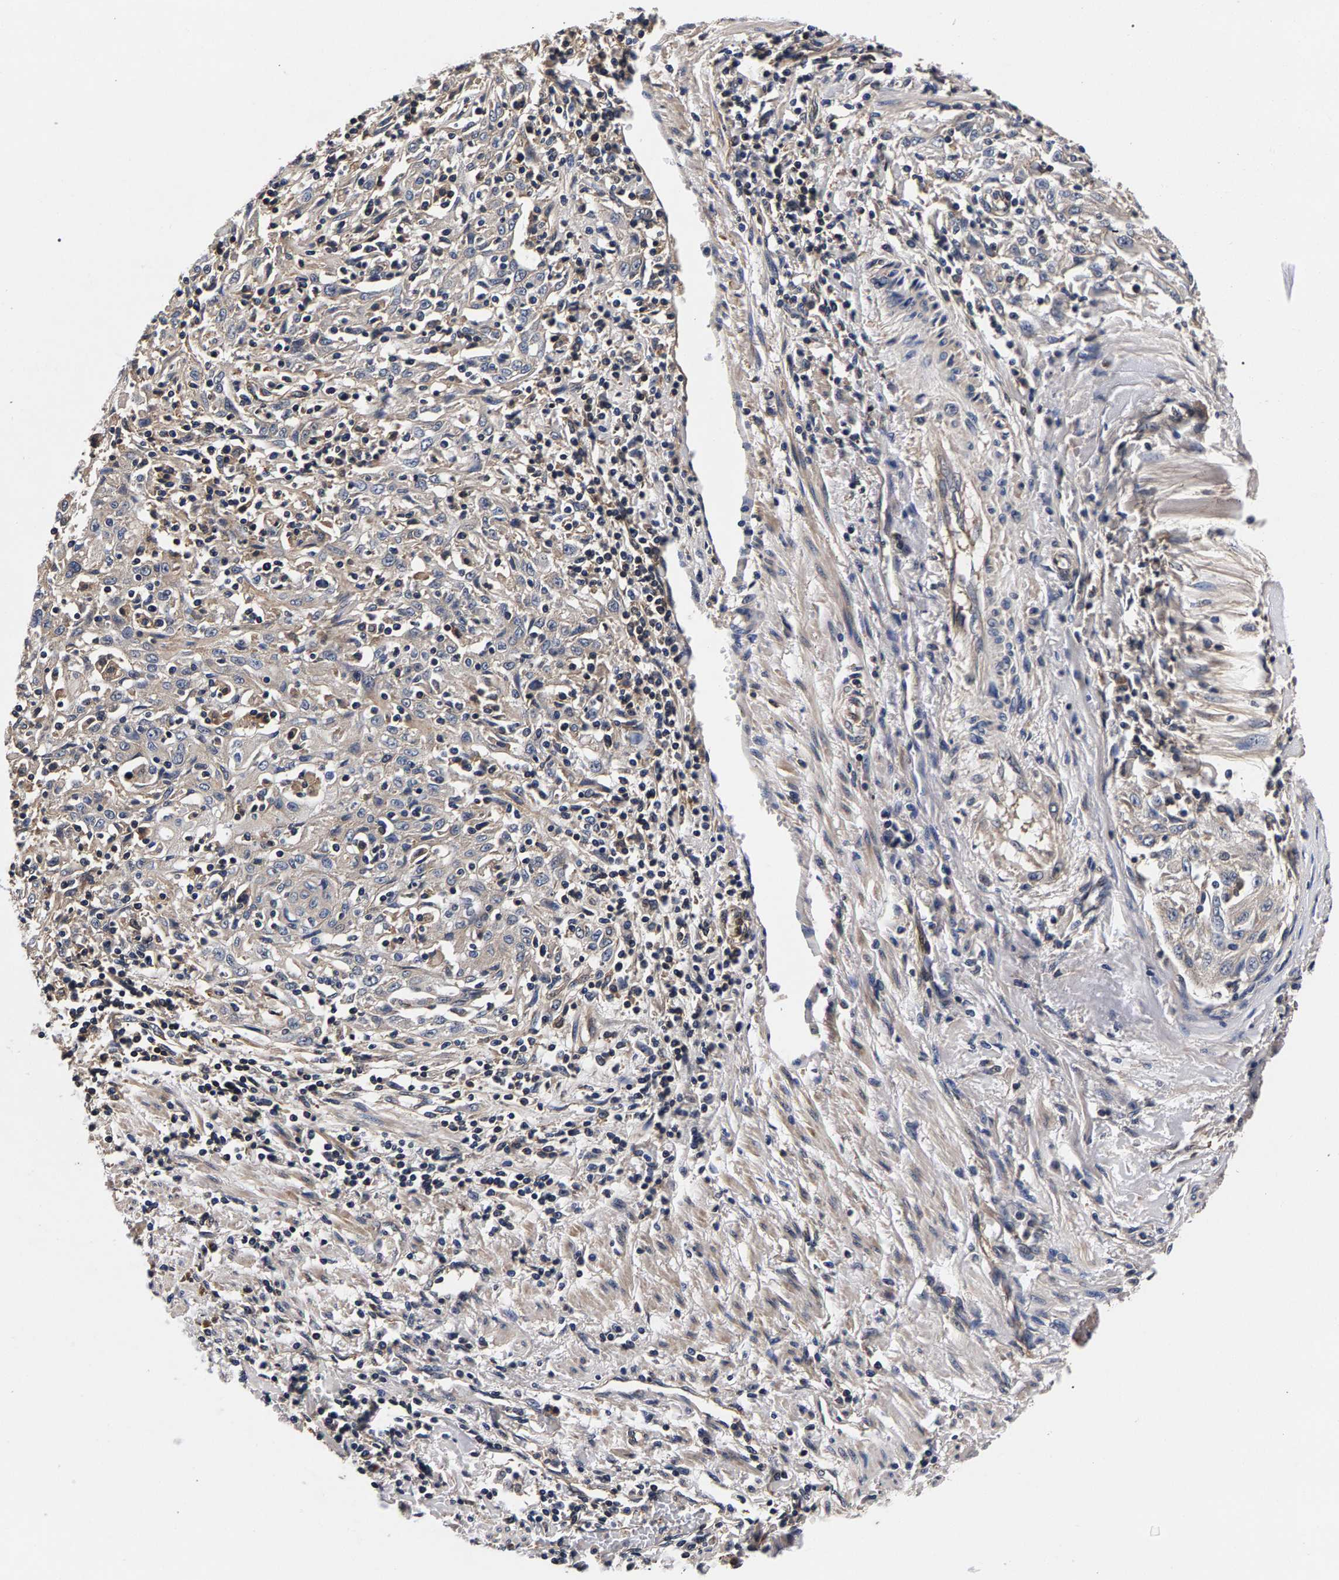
{"staining": {"intensity": "weak", "quantity": "<25%", "location": "cytoplasmic/membranous"}, "tissue": "skin cancer", "cell_type": "Tumor cells", "image_type": "cancer", "snomed": [{"axis": "morphology", "description": "Squamous cell carcinoma, NOS"}, {"axis": "morphology", "description": "Squamous cell carcinoma, metastatic, NOS"}, {"axis": "topography", "description": "Skin"}, {"axis": "topography", "description": "Lymph node"}], "caption": "Skin cancer stained for a protein using immunohistochemistry reveals no positivity tumor cells.", "gene": "MARCHF7", "patient": {"sex": "male", "age": 75}}